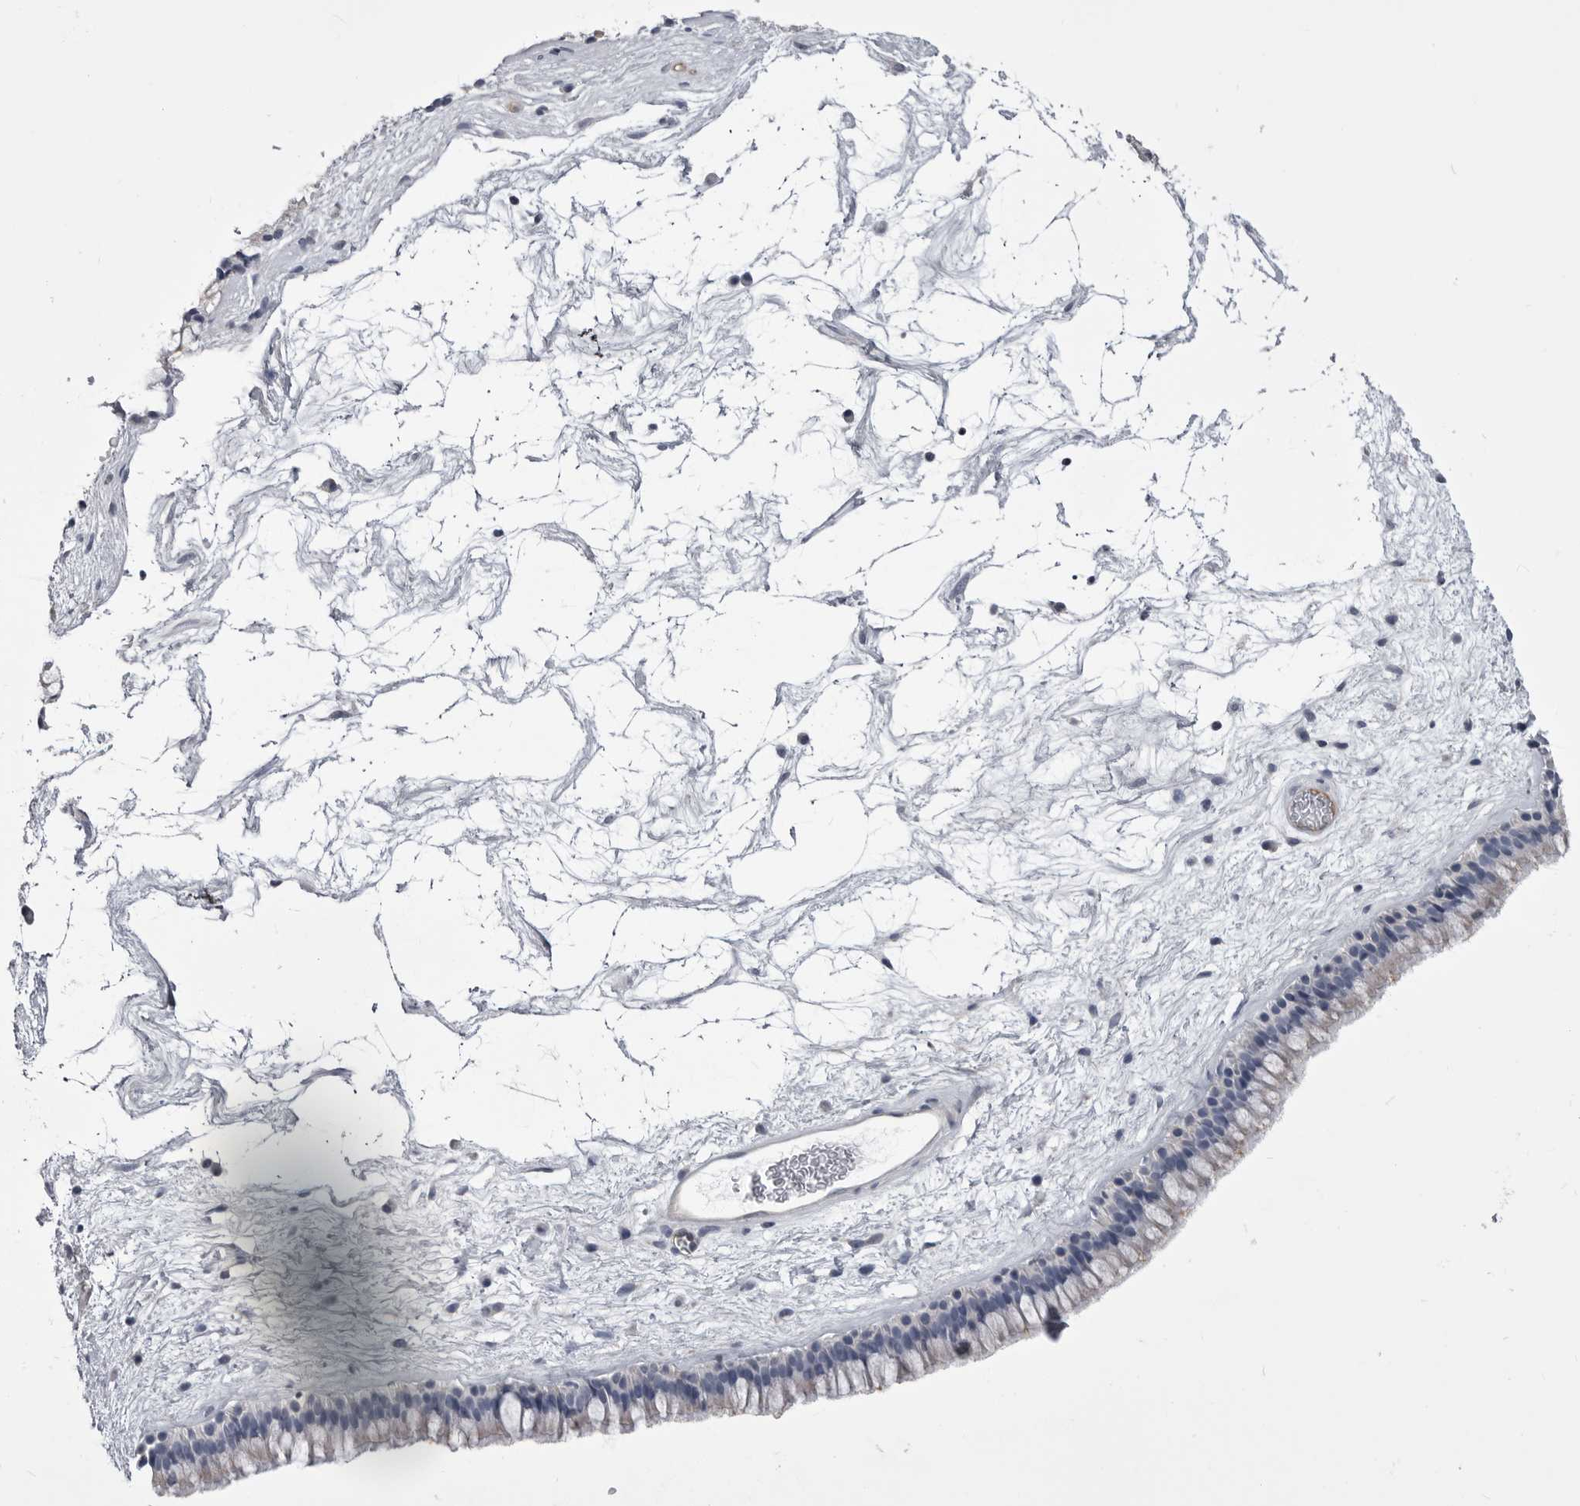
{"staining": {"intensity": "negative", "quantity": "none", "location": "none"}, "tissue": "nasopharynx", "cell_type": "Respiratory epithelial cells", "image_type": "normal", "snomed": [{"axis": "morphology", "description": "Normal tissue, NOS"}, {"axis": "morphology", "description": "Inflammation, NOS"}, {"axis": "topography", "description": "Nasopharynx"}], "caption": "Immunohistochemical staining of benign nasopharynx exhibits no significant expression in respiratory epithelial cells.", "gene": "OPLAH", "patient": {"sex": "male", "age": 48}}